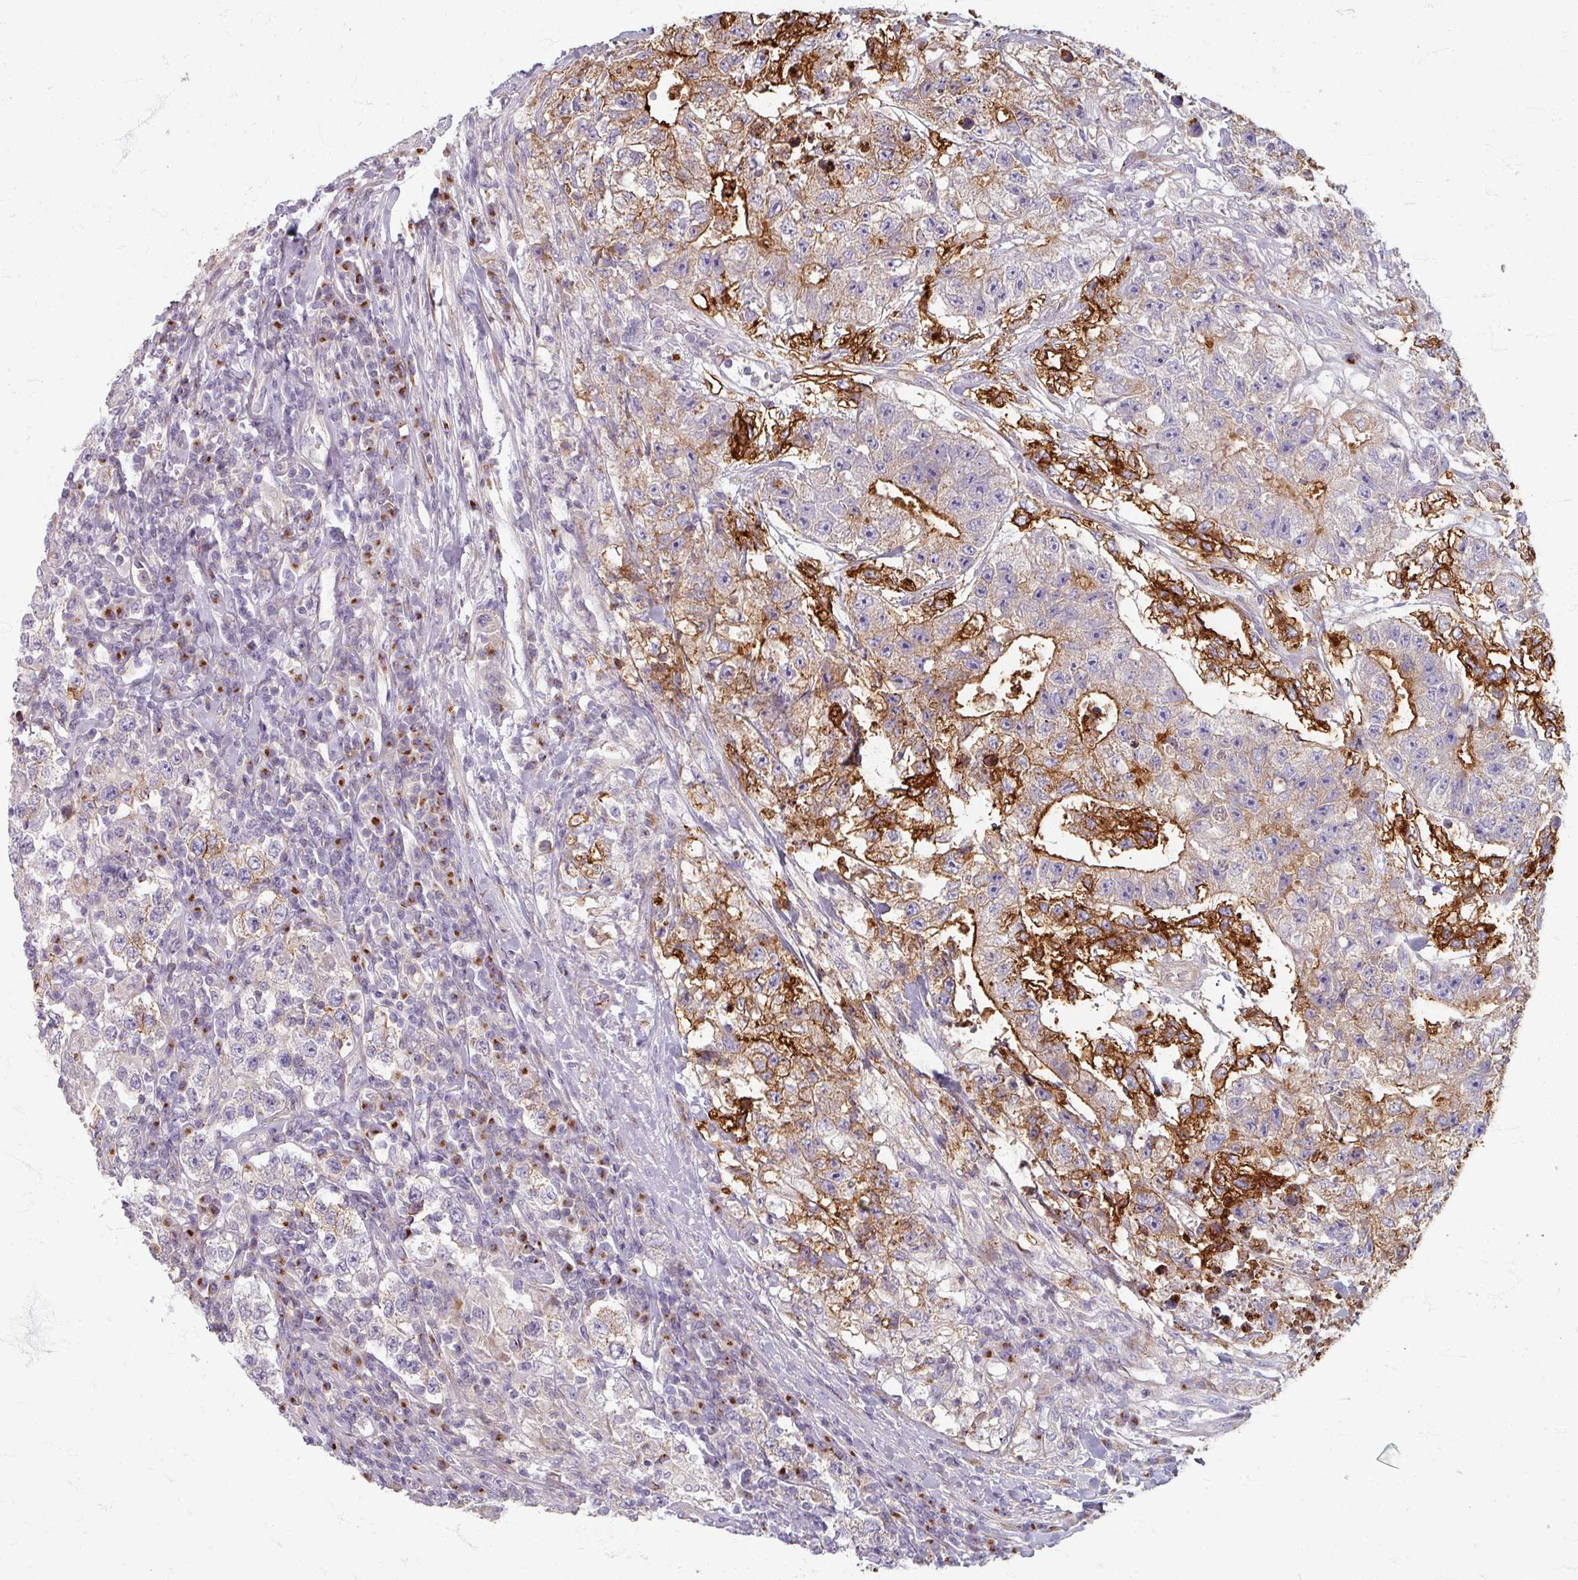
{"staining": {"intensity": "negative", "quantity": "none", "location": "none"}, "tissue": "testis cancer", "cell_type": "Tumor cells", "image_type": "cancer", "snomed": [{"axis": "morphology", "description": "Seminoma, NOS"}, {"axis": "morphology", "description": "Carcinoma, Embryonal, NOS"}, {"axis": "topography", "description": "Testis"}], "caption": "Testis cancer (seminoma) was stained to show a protein in brown. There is no significant staining in tumor cells. (Stains: DAB IHC with hematoxylin counter stain, Microscopy: brightfield microscopy at high magnification).", "gene": "GABARAPL1", "patient": {"sex": "male", "age": 41}}